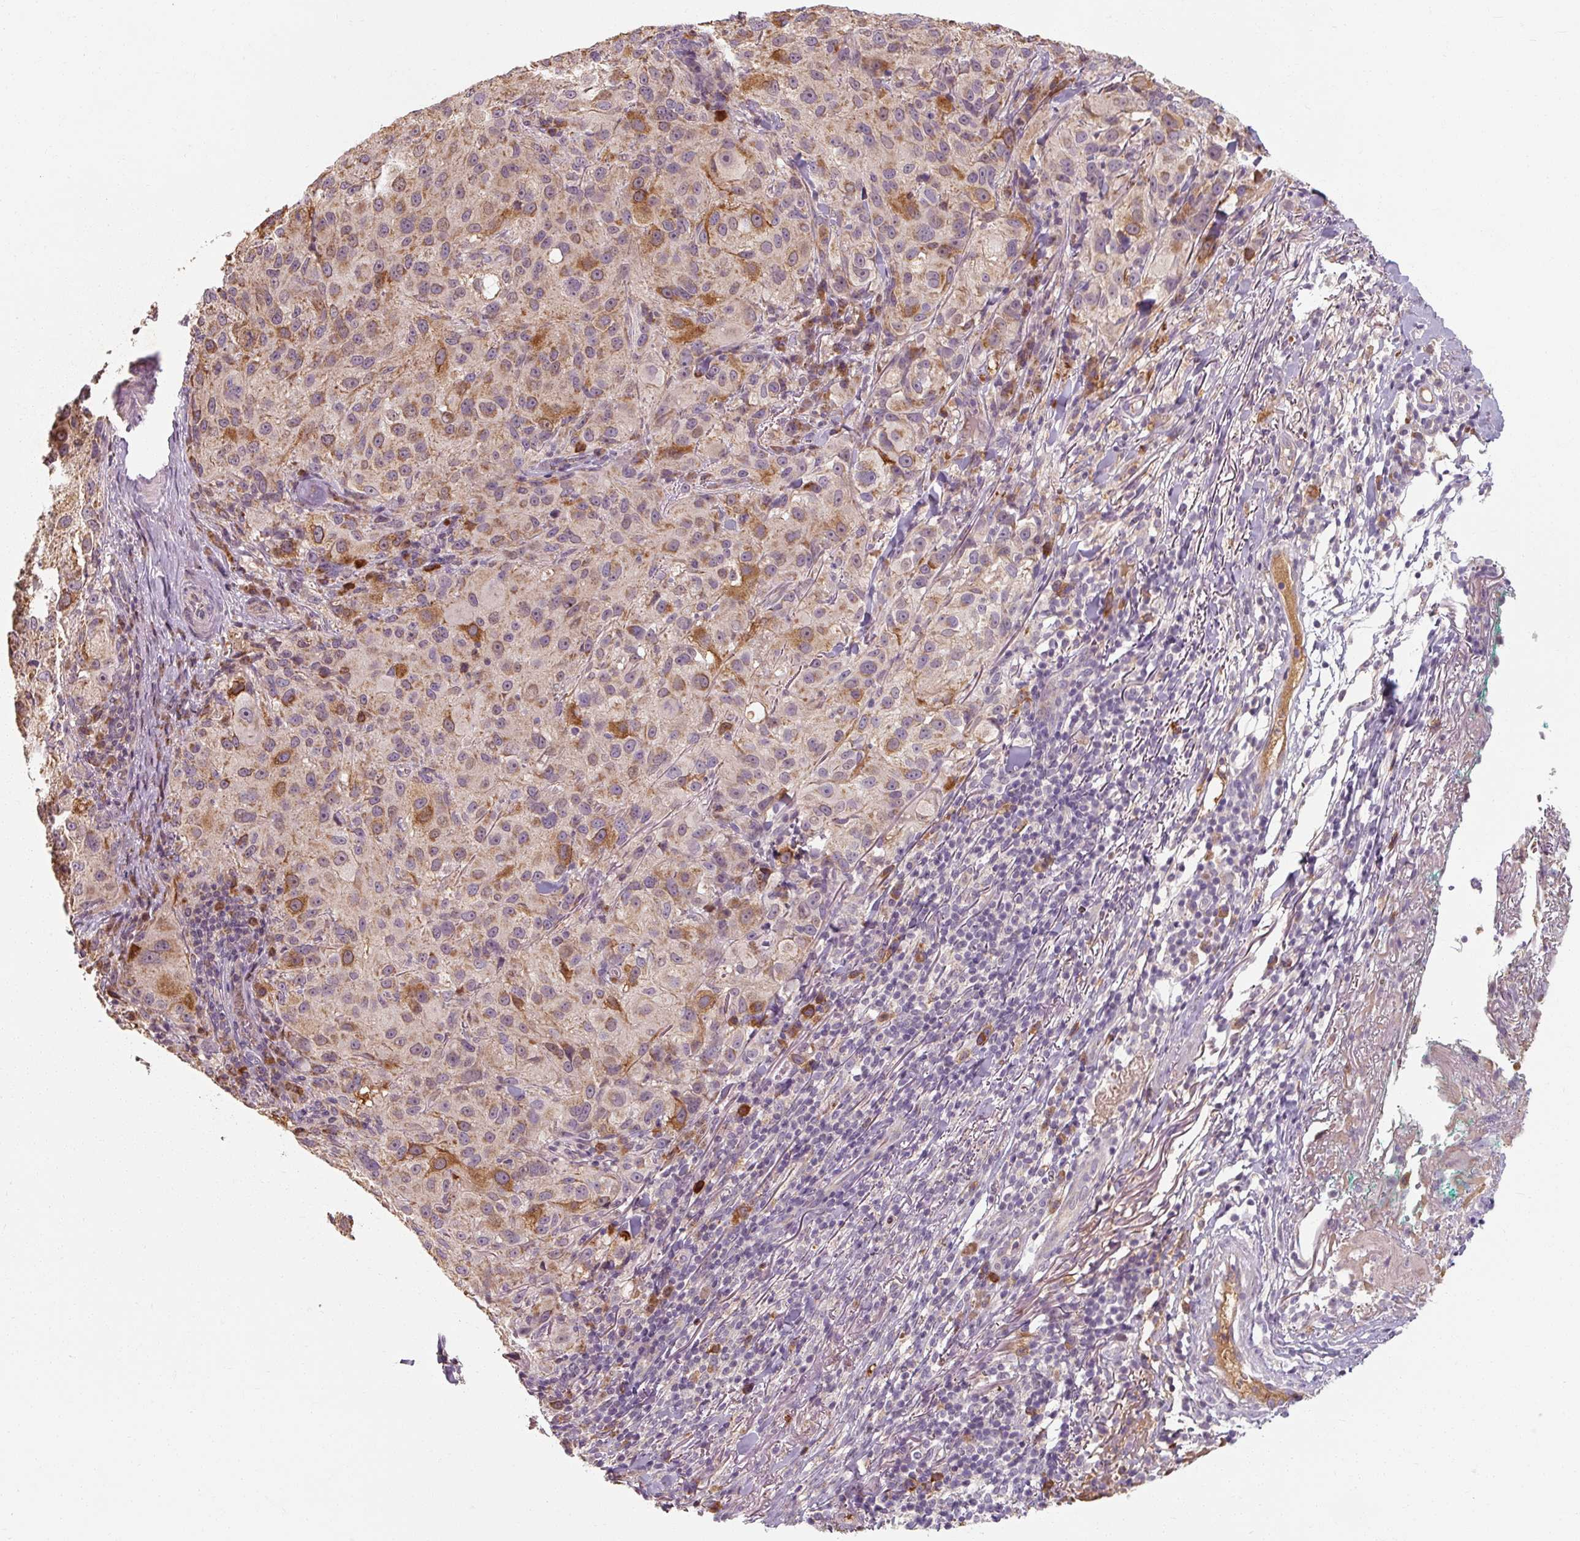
{"staining": {"intensity": "moderate", "quantity": "25%-75%", "location": "cytoplasmic/membranous"}, "tissue": "melanoma", "cell_type": "Tumor cells", "image_type": "cancer", "snomed": [{"axis": "morphology", "description": "Necrosis, NOS"}, {"axis": "morphology", "description": "Malignant melanoma, NOS"}, {"axis": "topography", "description": "Skin"}], "caption": "Immunohistochemistry (IHC) histopathology image of neoplastic tissue: melanoma stained using IHC displays medium levels of moderate protein expression localized specifically in the cytoplasmic/membranous of tumor cells, appearing as a cytoplasmic/membranous brown color.", "gene": "TSEN54", "patient": {"sex": "female", "age": 87}}